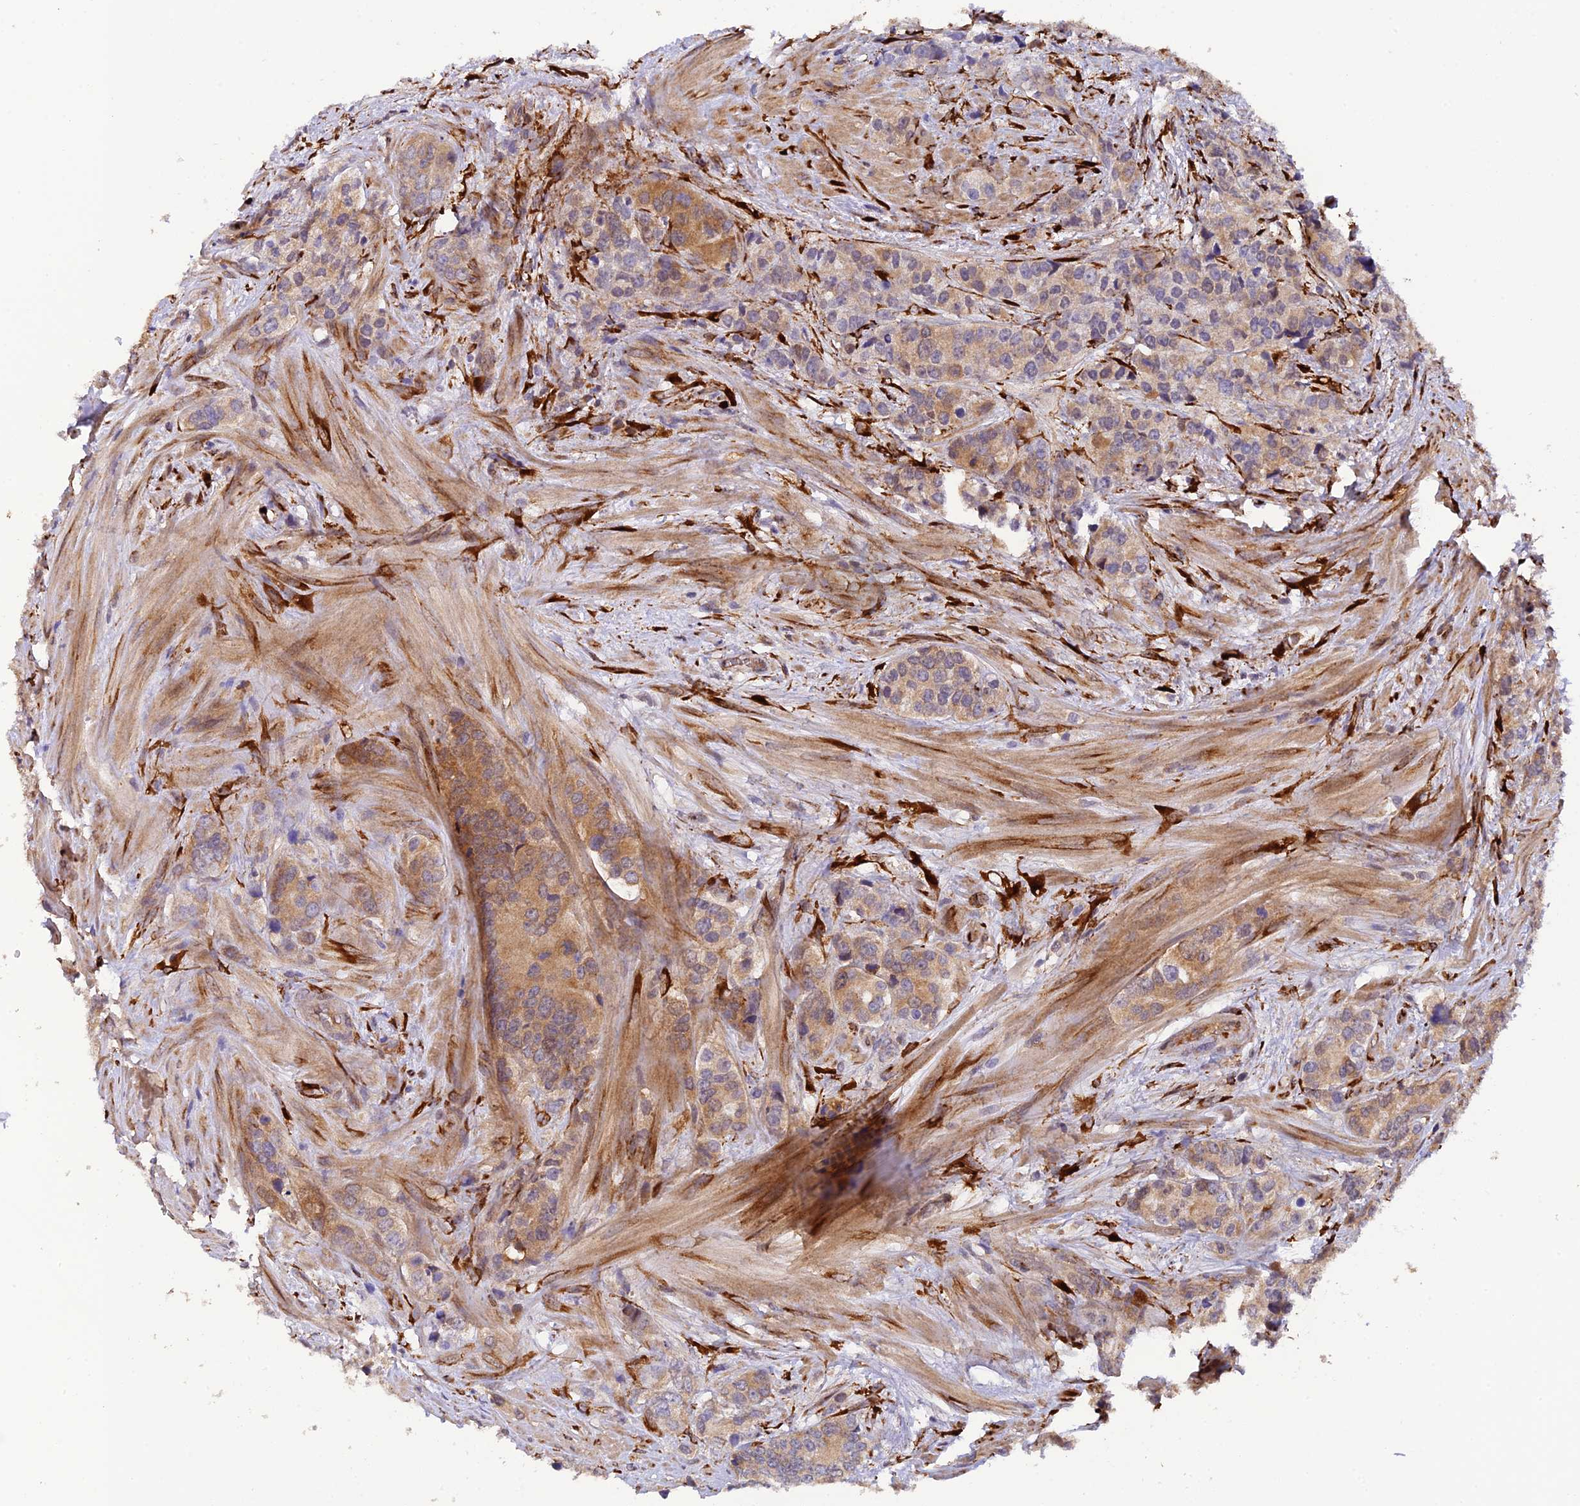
{"staining": {"intensity": "moderate", "quantity": ">75%", "location": "cytoplasmic/membranous,nuclear"}, "tissue": "prostate cancer", "cell_type": "Tumor cells", "image_type": "cancer", "snomed": [{"axis": "morphology", "description": "Adenocarcinoma, High grade"}, {"axis": "topography", "description": "Prostate"}], "caption": "Immunohistochemical staining of prostate cancer demonstrates medium levels of moderate cytoplasmic/membranous and nuclear protein positivity in approximately >75% of tumor cells.", "gene": "P3H3", "patient": {"sex": "male", "age": 62}}